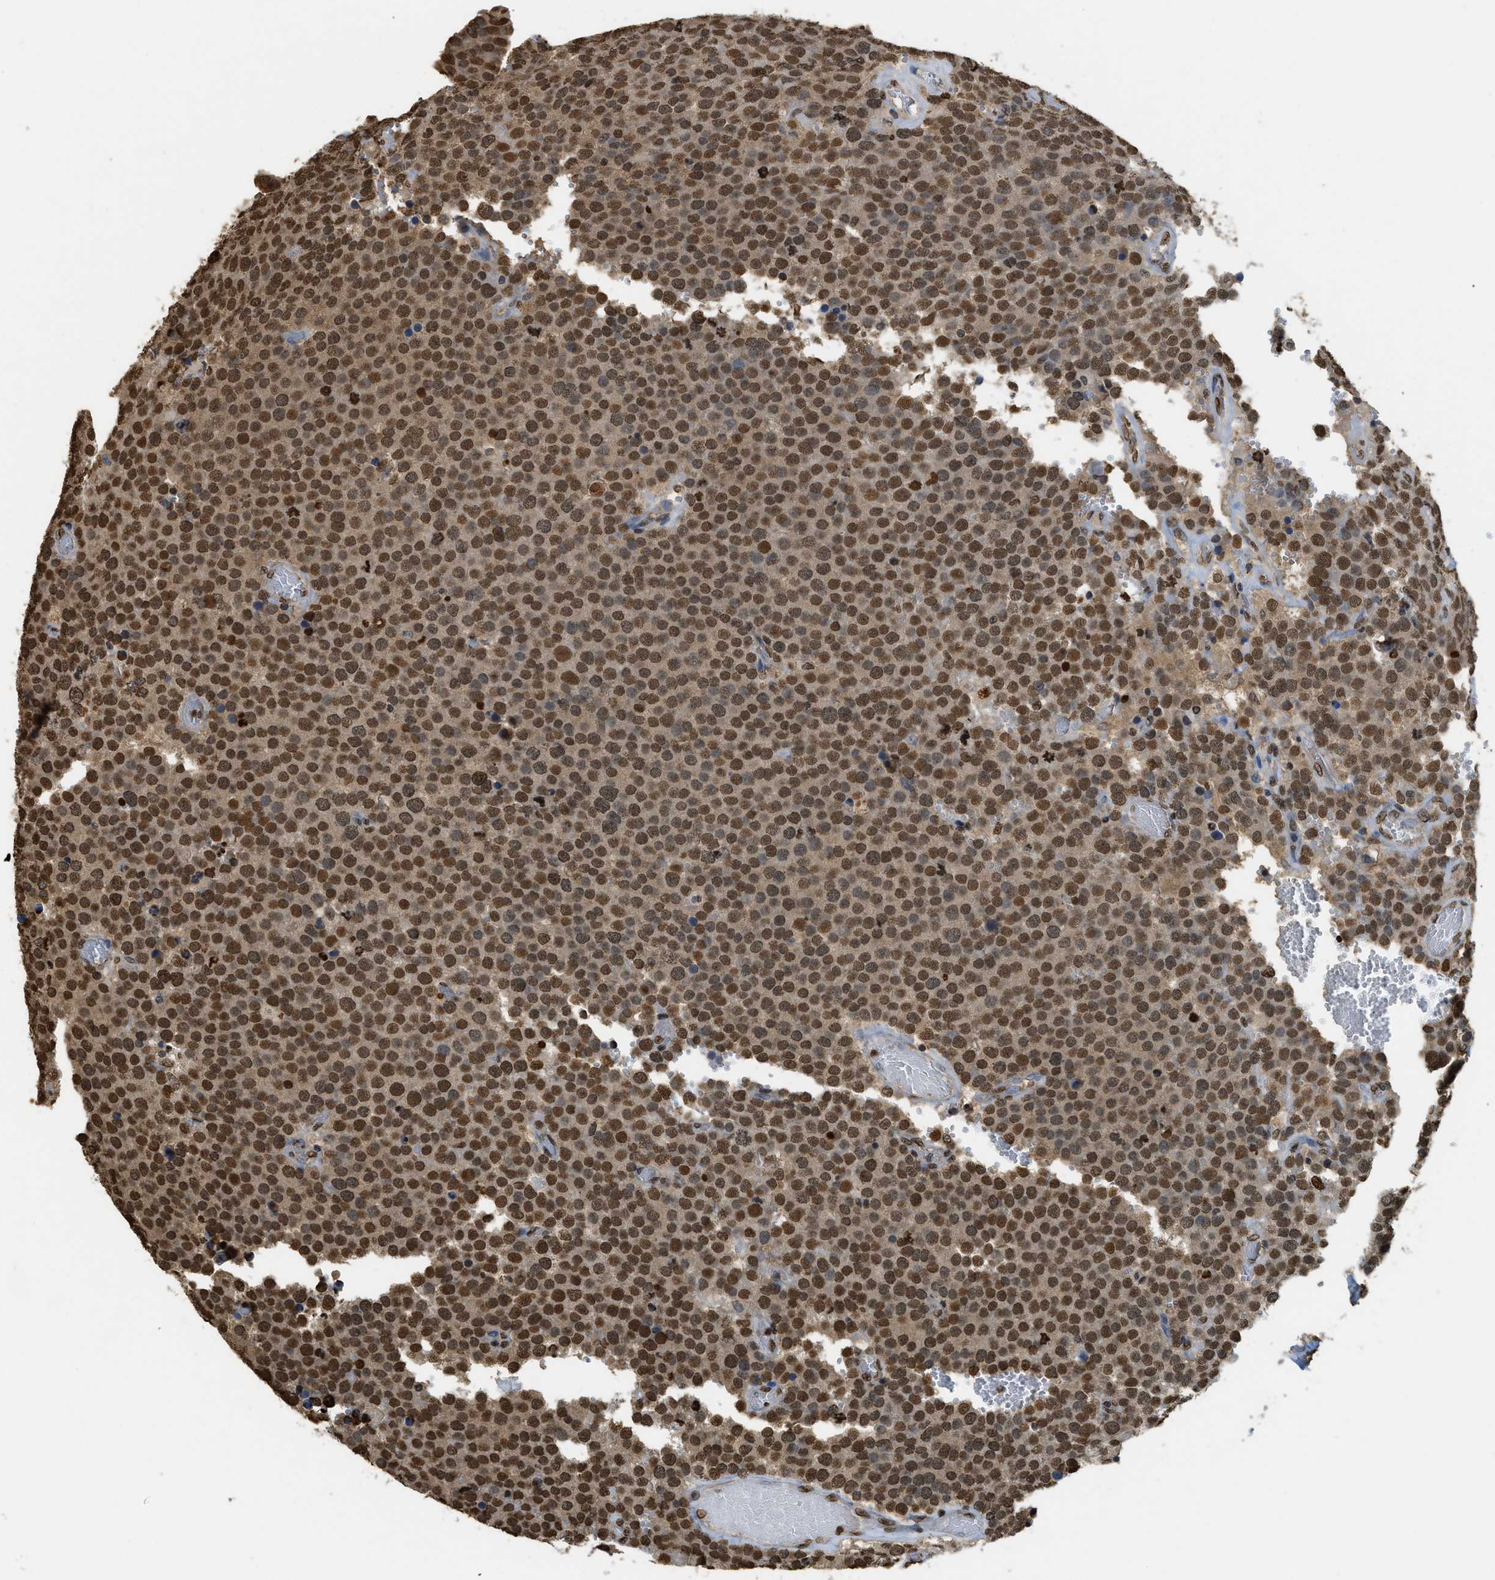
{"staining": {"intensity": "moderate", "quantity": ">75%", "location": "nuclear"}, "tissue": "testis cancer", "cell_type": "Tumor cells", "image_type": "cancer", "snomed": [{"axis": "morphology", "description": "Normal tissue, NOS"}, {"axis": "morphology", "description": "Seminoma, NOS"}, {"axis": "topography", "description": "Testis"}], "caption": "The micrograph exhibits staining of seminoma (testis), revealing moderate nuclear protein positivity (brown color) within tumor cells.", "gene": "NR5A2", "patient": {"sex": "male", "age": 71}}